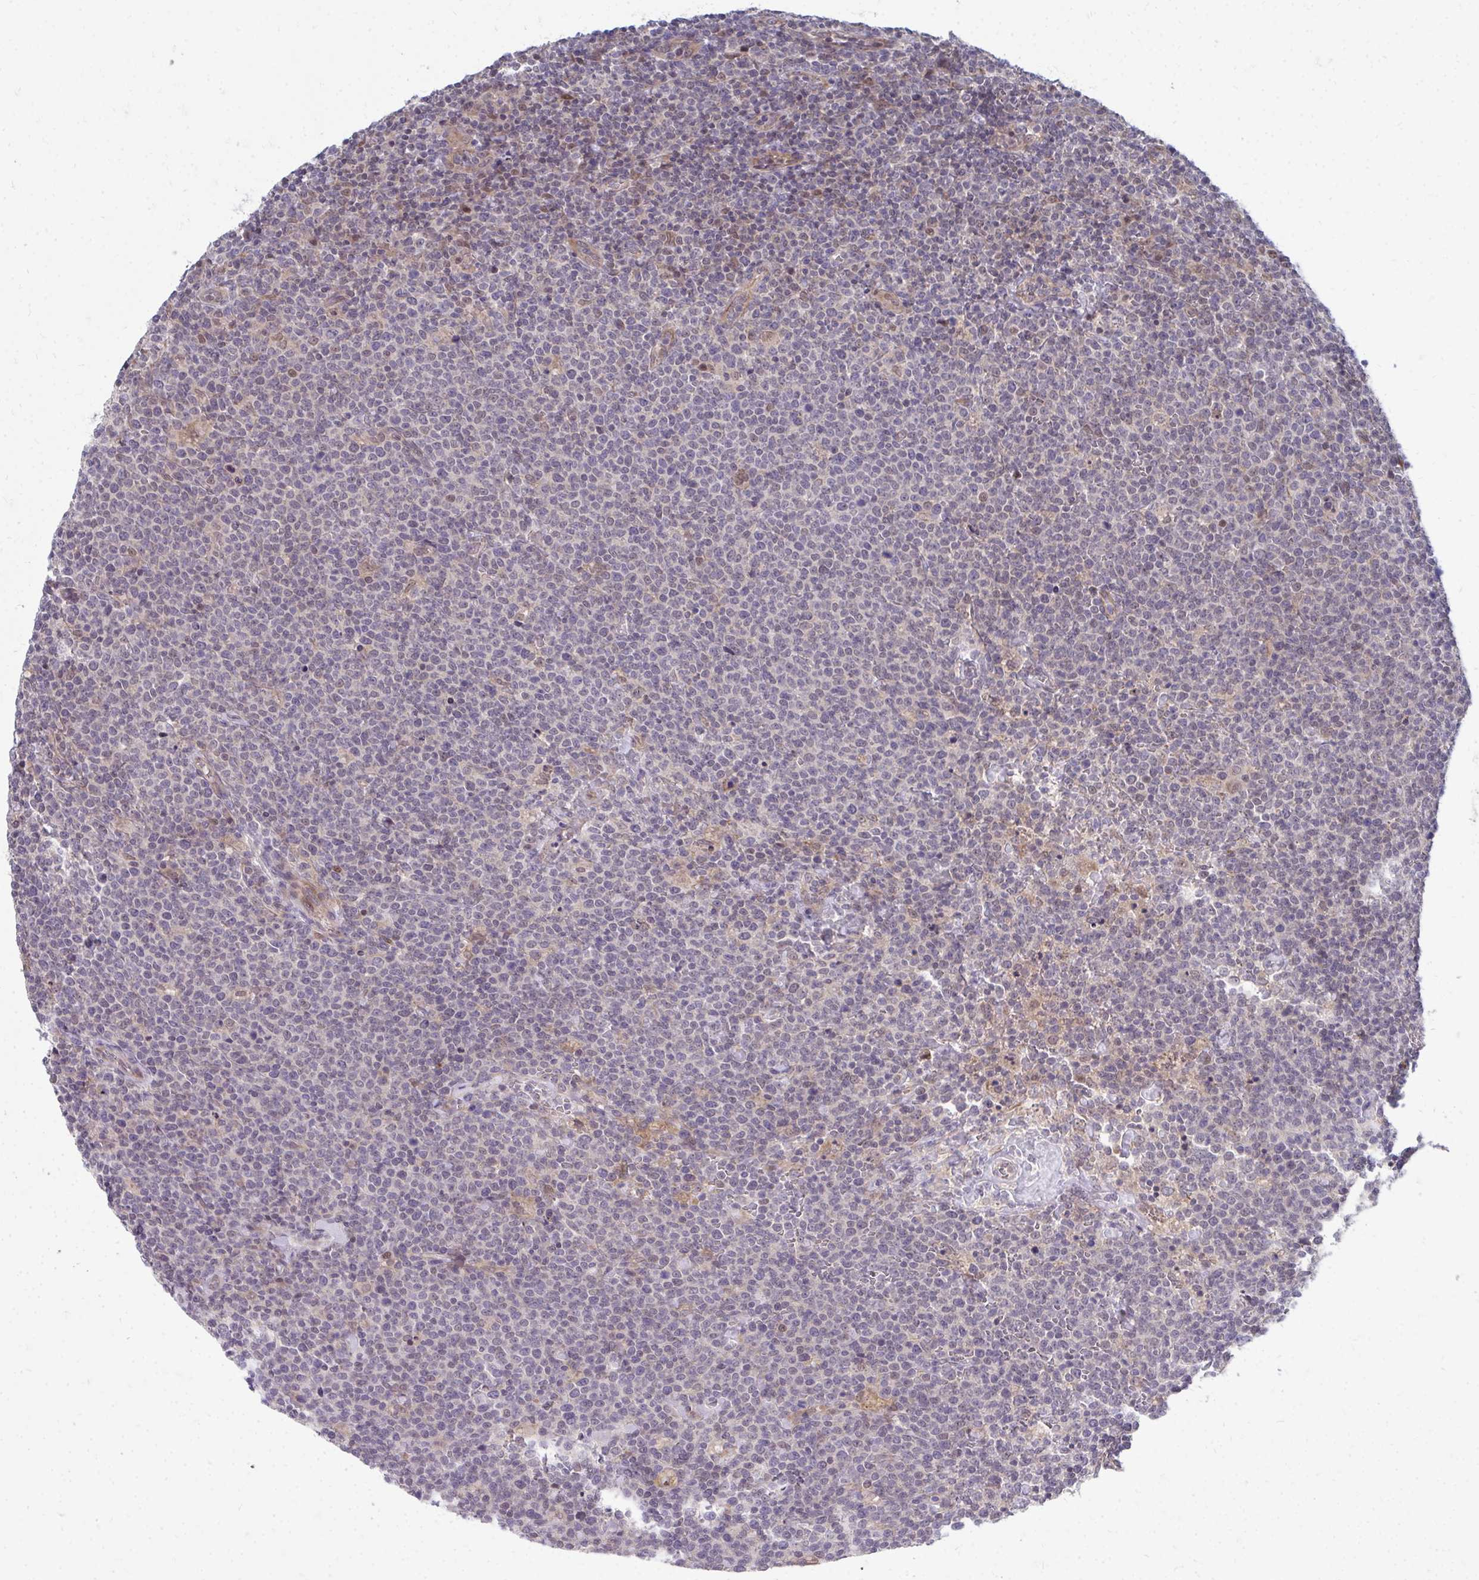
{"staining": {"intensity": "negative", "quantity": "none", "location": "none"}, "tissue": "lymphoma", "cell_type": "Tumor cells", "image_type": "cancer", "snomed": [{"axis": "morphology", "description": "Malignant lymphoma, non-Hodgkin's type, High grade"}, {"axis": "topography", "description": "Lymph node"}], "caption": "The immunohistochemistry image has no significant staining in tumor cells of lymphoma tissue.", "gene": "MROH8", "patient": {"sex": "male", "age": 61}}